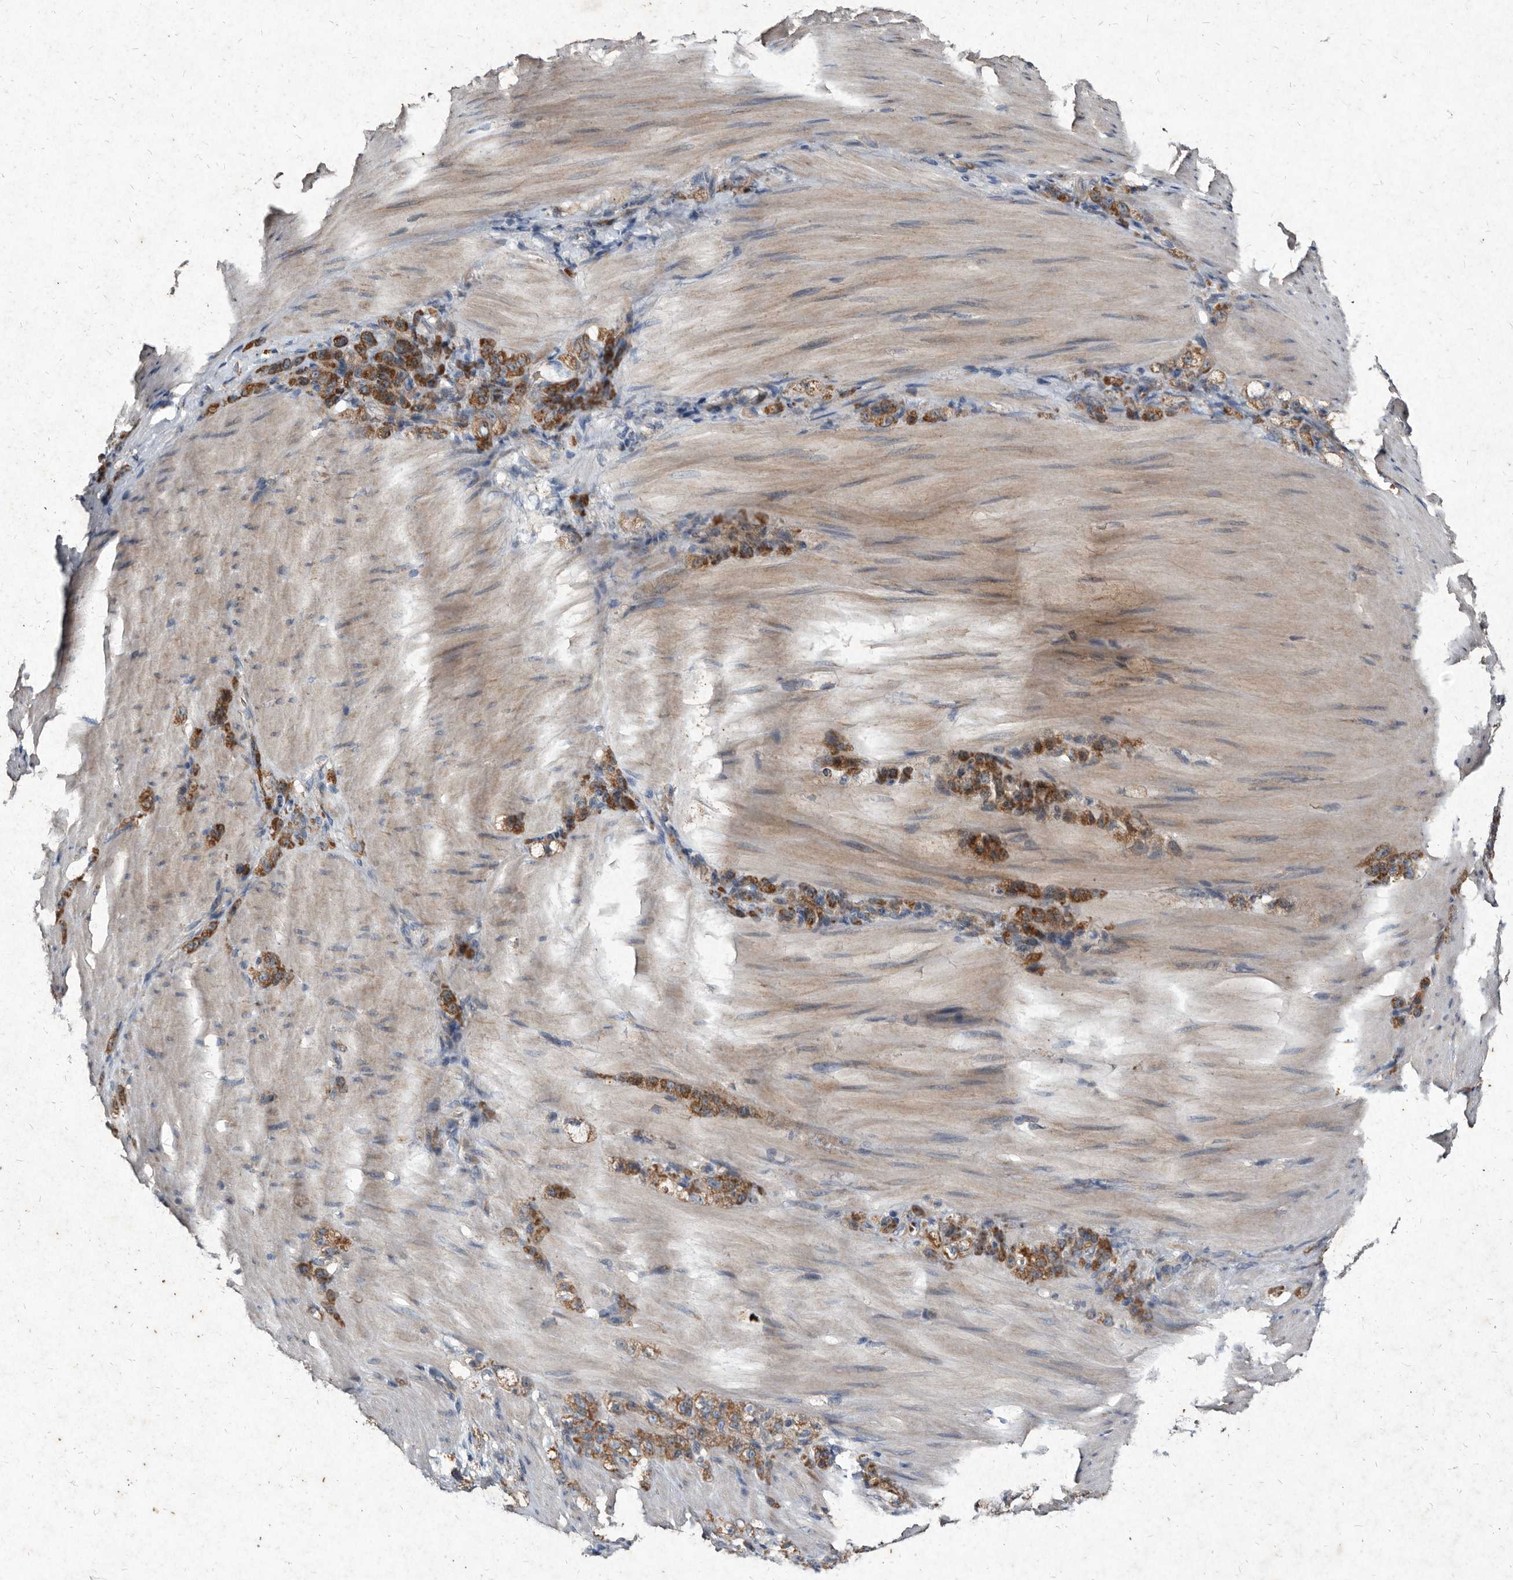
{"staining": {"intensity": "strong", "quantity": ">75%", "location": "cytoplasmic/membranous"}, "tissue": "stomach cancer", "cell_type": "Tumor cells", "image_type": "cancer", "snomed": [{"axis": "morphology", "description": "Normal tissue, NOS"}, {"axis": "morphology", "description": "Adenocarcinoma, NOS"}, {"axis": "topography", "description": "Stomach"}], "caption": "Immunohistochemical staining of adenocarcinoma (stomach) displays high levels of strong cytoplasmic/membranous positivity in approximately >75% of tumor cells.", "gene": "YPEL3", "patient": {"sex": "male", "age": 82}}